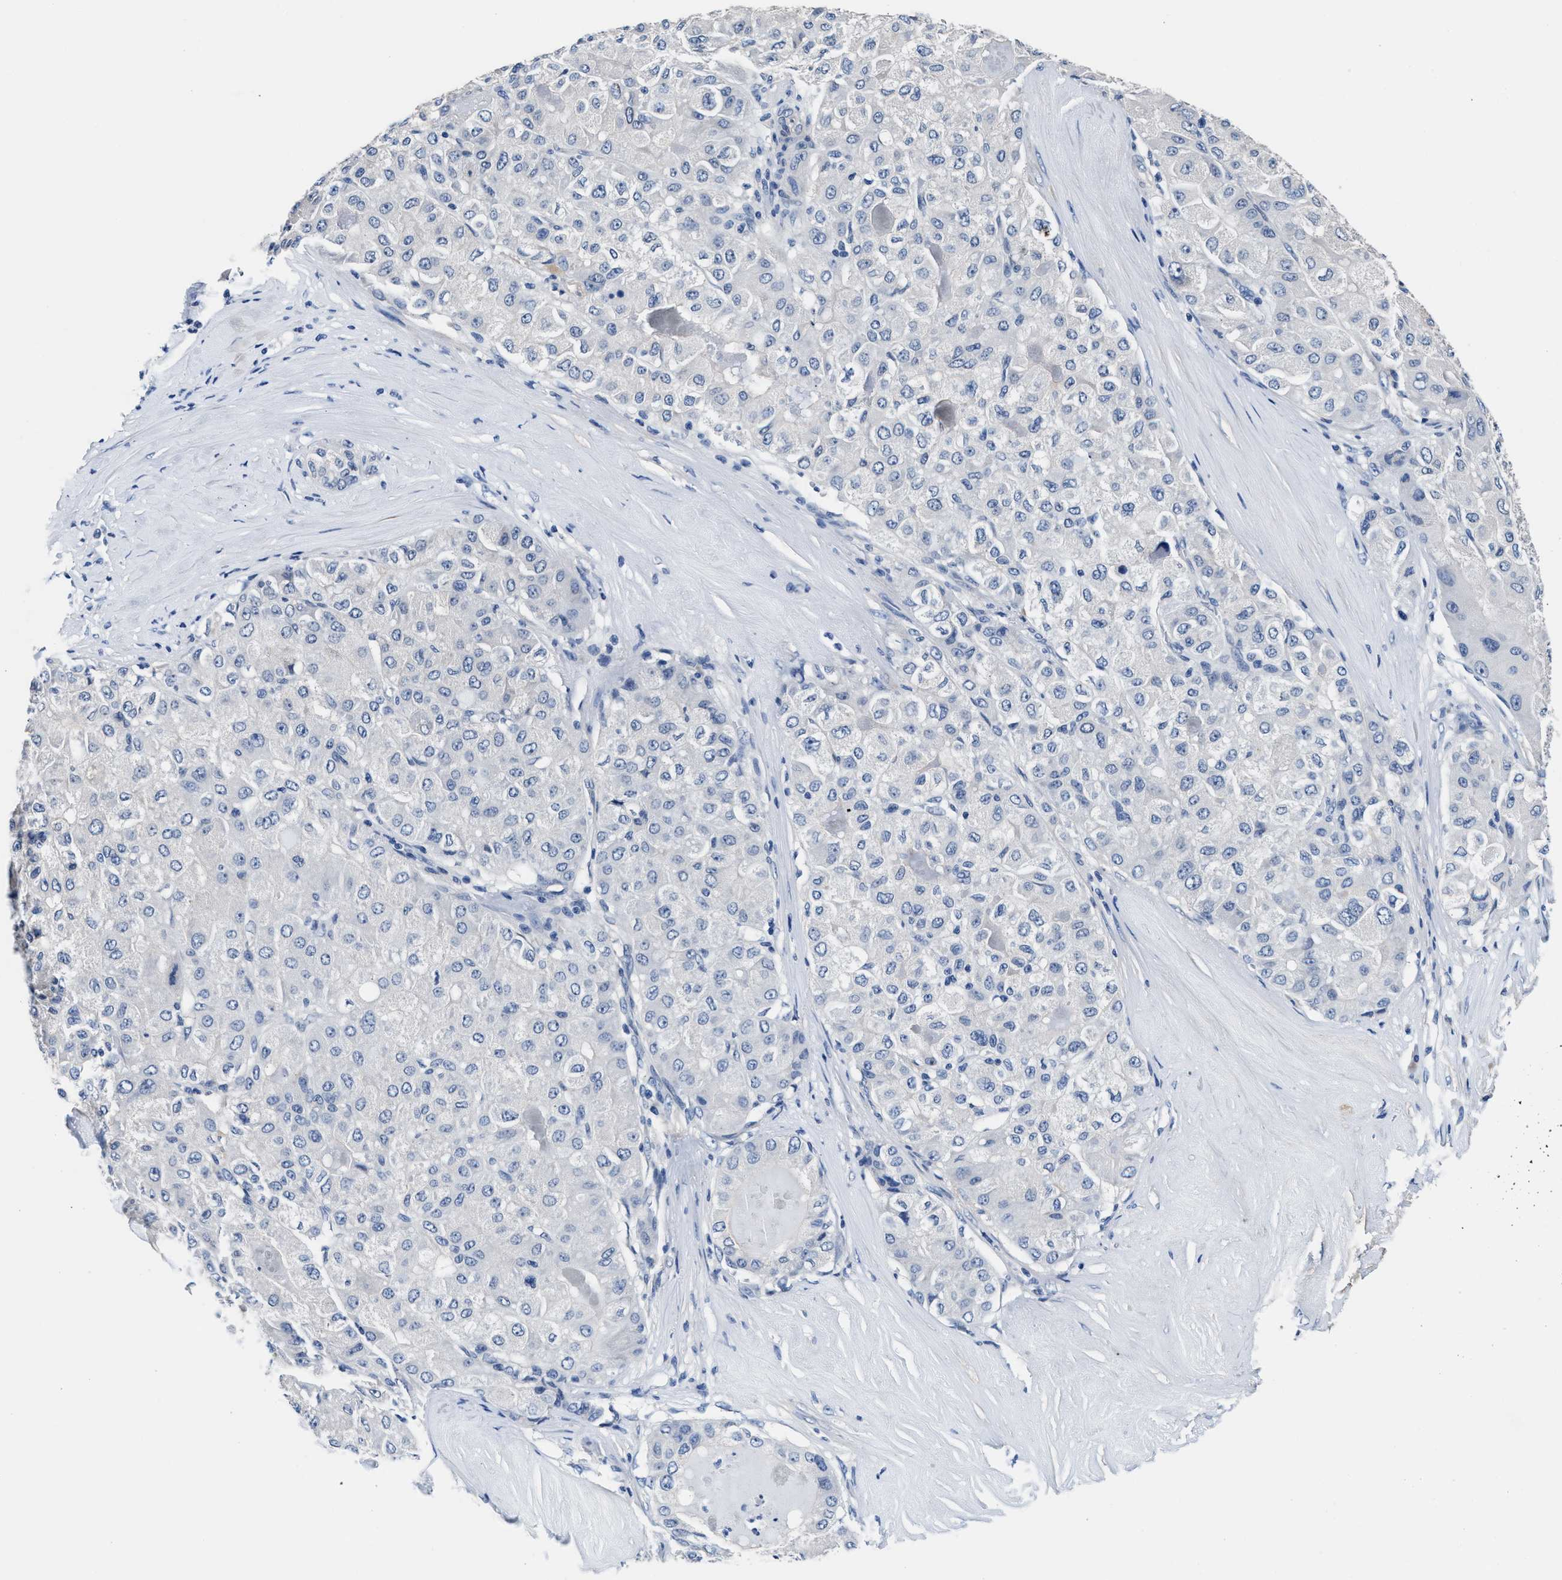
{"staining": {"intensity": "negative", "quantity": "none", "location": "none"}, "tissue": "liver cancer", "cell_type": "Tumor cells", "image_type": "cancer", "snomed": [{"axis": "morphology", "description": "Carcinoma, Hepatocellular, NOS"}, {"axis": "topography", "description": "Liver"}], "caption": "The immunohistochemistry micrograph has no significant staining in tumor cells of liver hepatocellular carcinoma tissue. Brightfield microscopy of immunohistochemistry stained with DAB (3,3'-diaminobenzidine) (brown) and hematoxylin (blue), captured at high magnification.", "gene": "MYH3", "patient": {"sex": "male", "age": 80}}